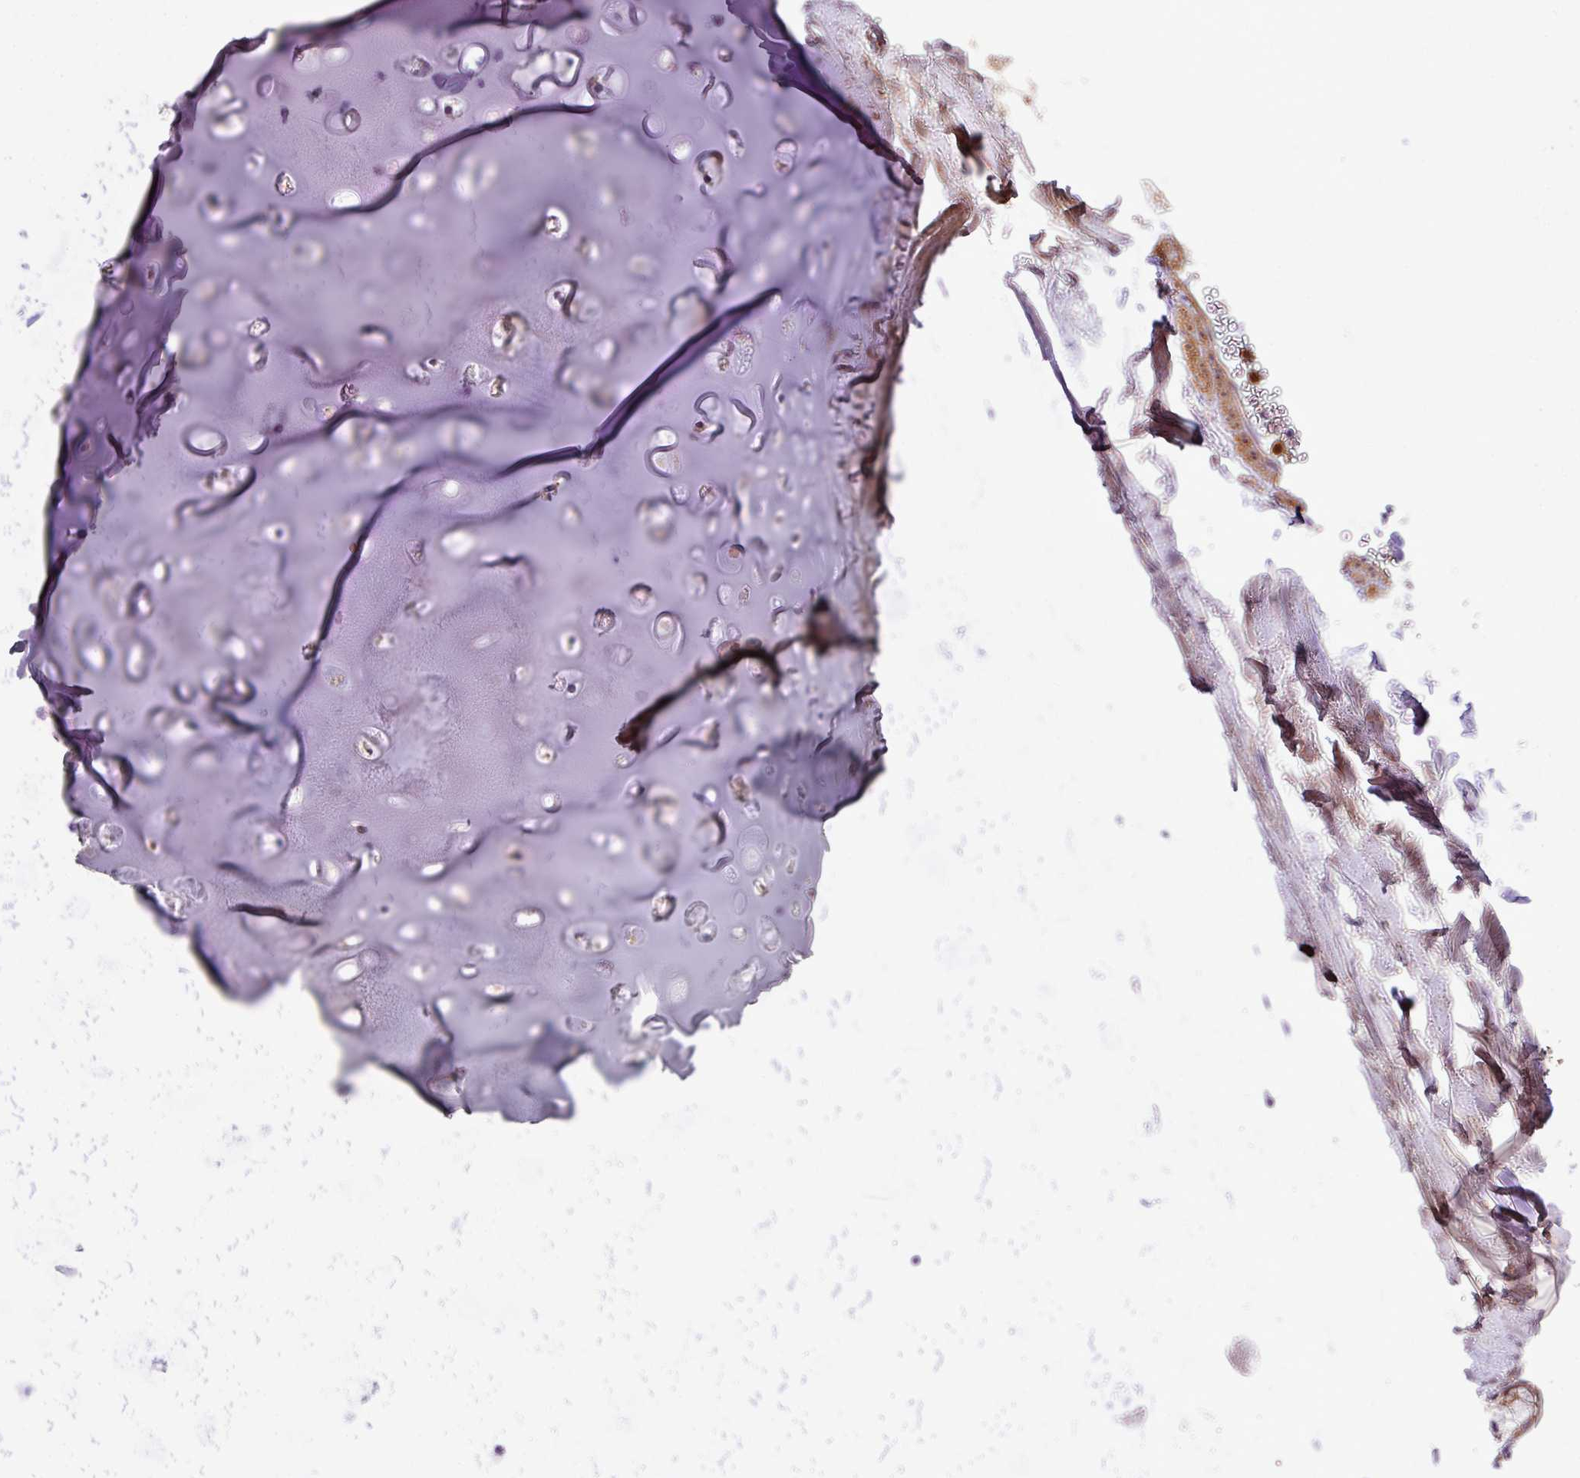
{"staining": {"intensity": "negative", "quantity": "none", "location": "none"}, "tissue": "soft tissue", "cell_type": "Chondrocytes", "image_type": "normal", "snomed": [{"axis": "morphology", "description": "Normal tissue, NOS"}, {"axis": "morphology", "description": "Squamous cell carcinoma, NOS"}, {"axis": "topography", "description": "Bronchus"}, {"axis": "topography", "description": "Lung"}], "caption": "Chondrocytes are negative for protein expression in normal human soft tissue. Brightfield microscopy of immunohistochemistry (IHC) stained with DAB (3,3'-diaminobenzidine) (brown) and hematoxylin (blue), captured at high magnification.", "gene": "FAM47E", "patient": {"sex": "female", "age": 70}}